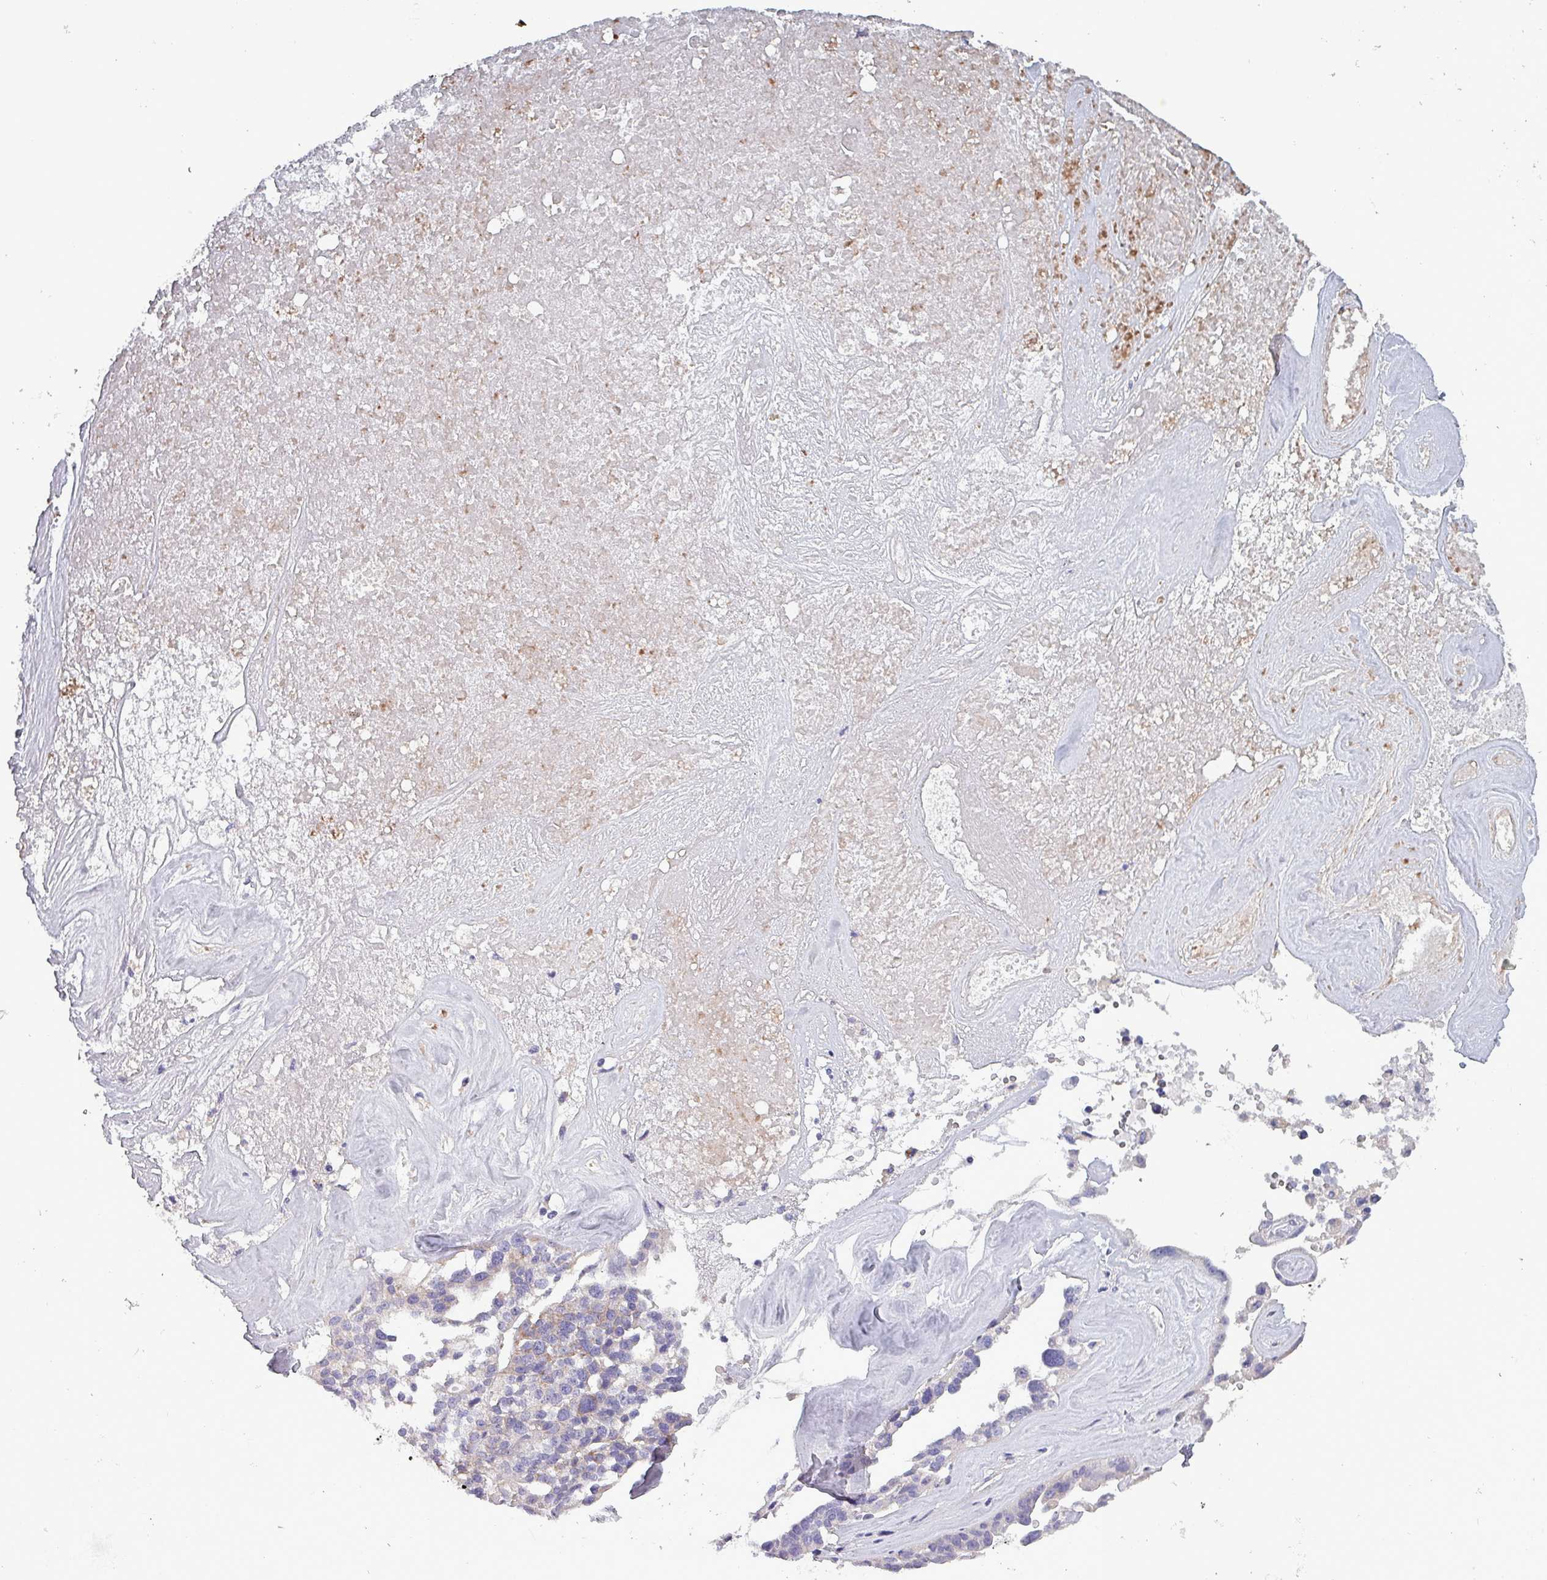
{"staining": {"intensity": "negative", "quantity": "none", "location": "none"}, "tissue": "ovarian cancer", "cell_type": "Tumor cells", "image_type": "cancer", "snomed": [{"axis": "morphology", "description": "Cystadenocarcinoma, serous, NOS"}, {"axis": "topography", "description": "Ovary"}], "caption": "High power microscopy histopathology image of an immunohistochemistry micrograph of ovarian cancer, revealing no significant positivity in tumor cells. The staining was performed using DAB (3,3'-diaminobenzidine) to visualize the protein expression in brown, while the nuclei were stained in blue with hematoxylin (Magnification: 20x).", "gene": "HSD3B7", "patient": {"sex": "female", "age": 59}}